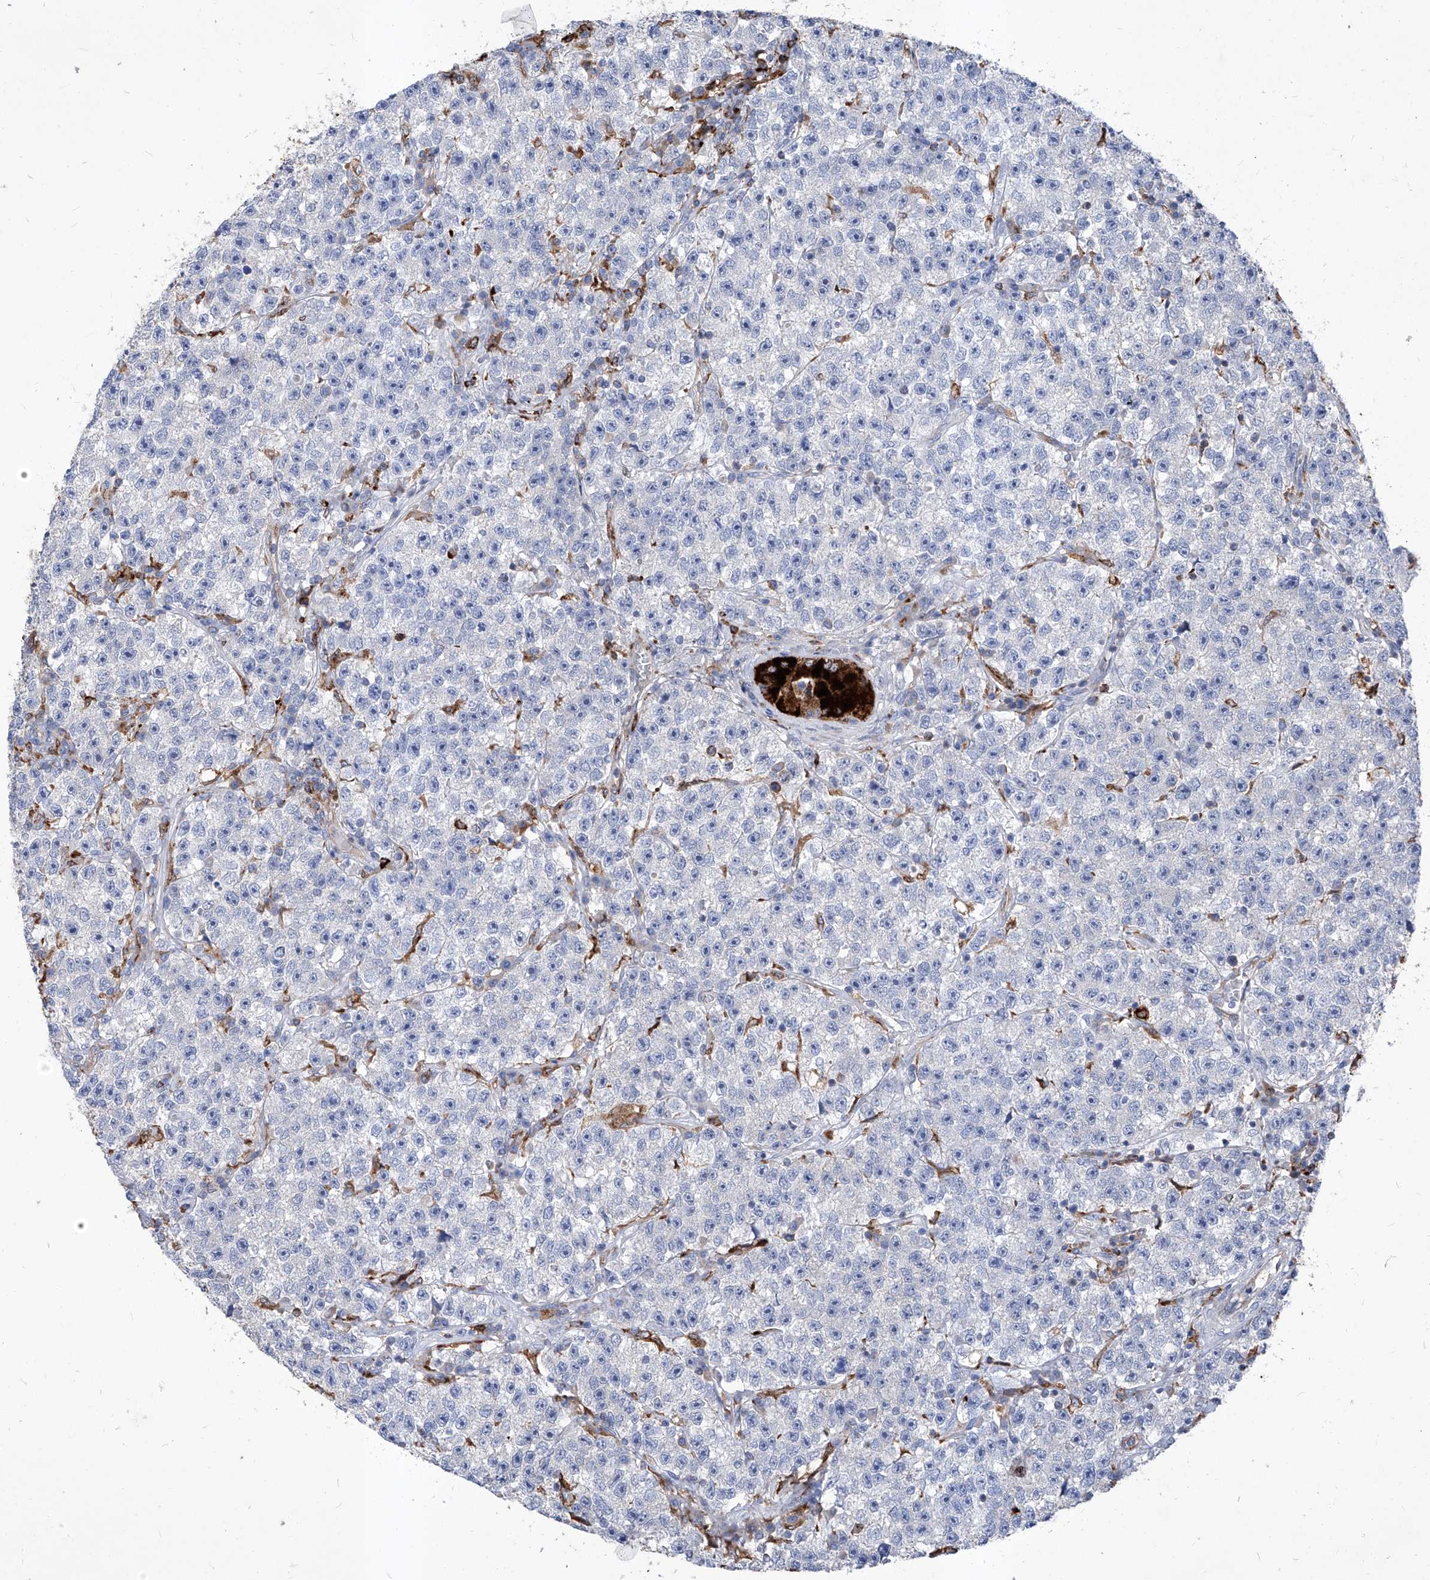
{"staining": {"intensity": "negative", "quantity": "none", "location": "none"}, "tissue": "testis cancer", "cell_type": "Tumor cells", "image_type": "cancer", "snomed": [{"axis": "morphology", "description": "Seminoma, NOS"}, {"axis": "topography", "description": "Testis"}], "caption": "Immunohistochemistry image of neoplastic tissue: testis cancer (seminoma) stained with DAB exhibits no significant protein expression in tumor cells. (IHC, brightfield microscopy, high magnification).", "gene": "UBOX5", "patient": {"sex": "male", "age": 22}}